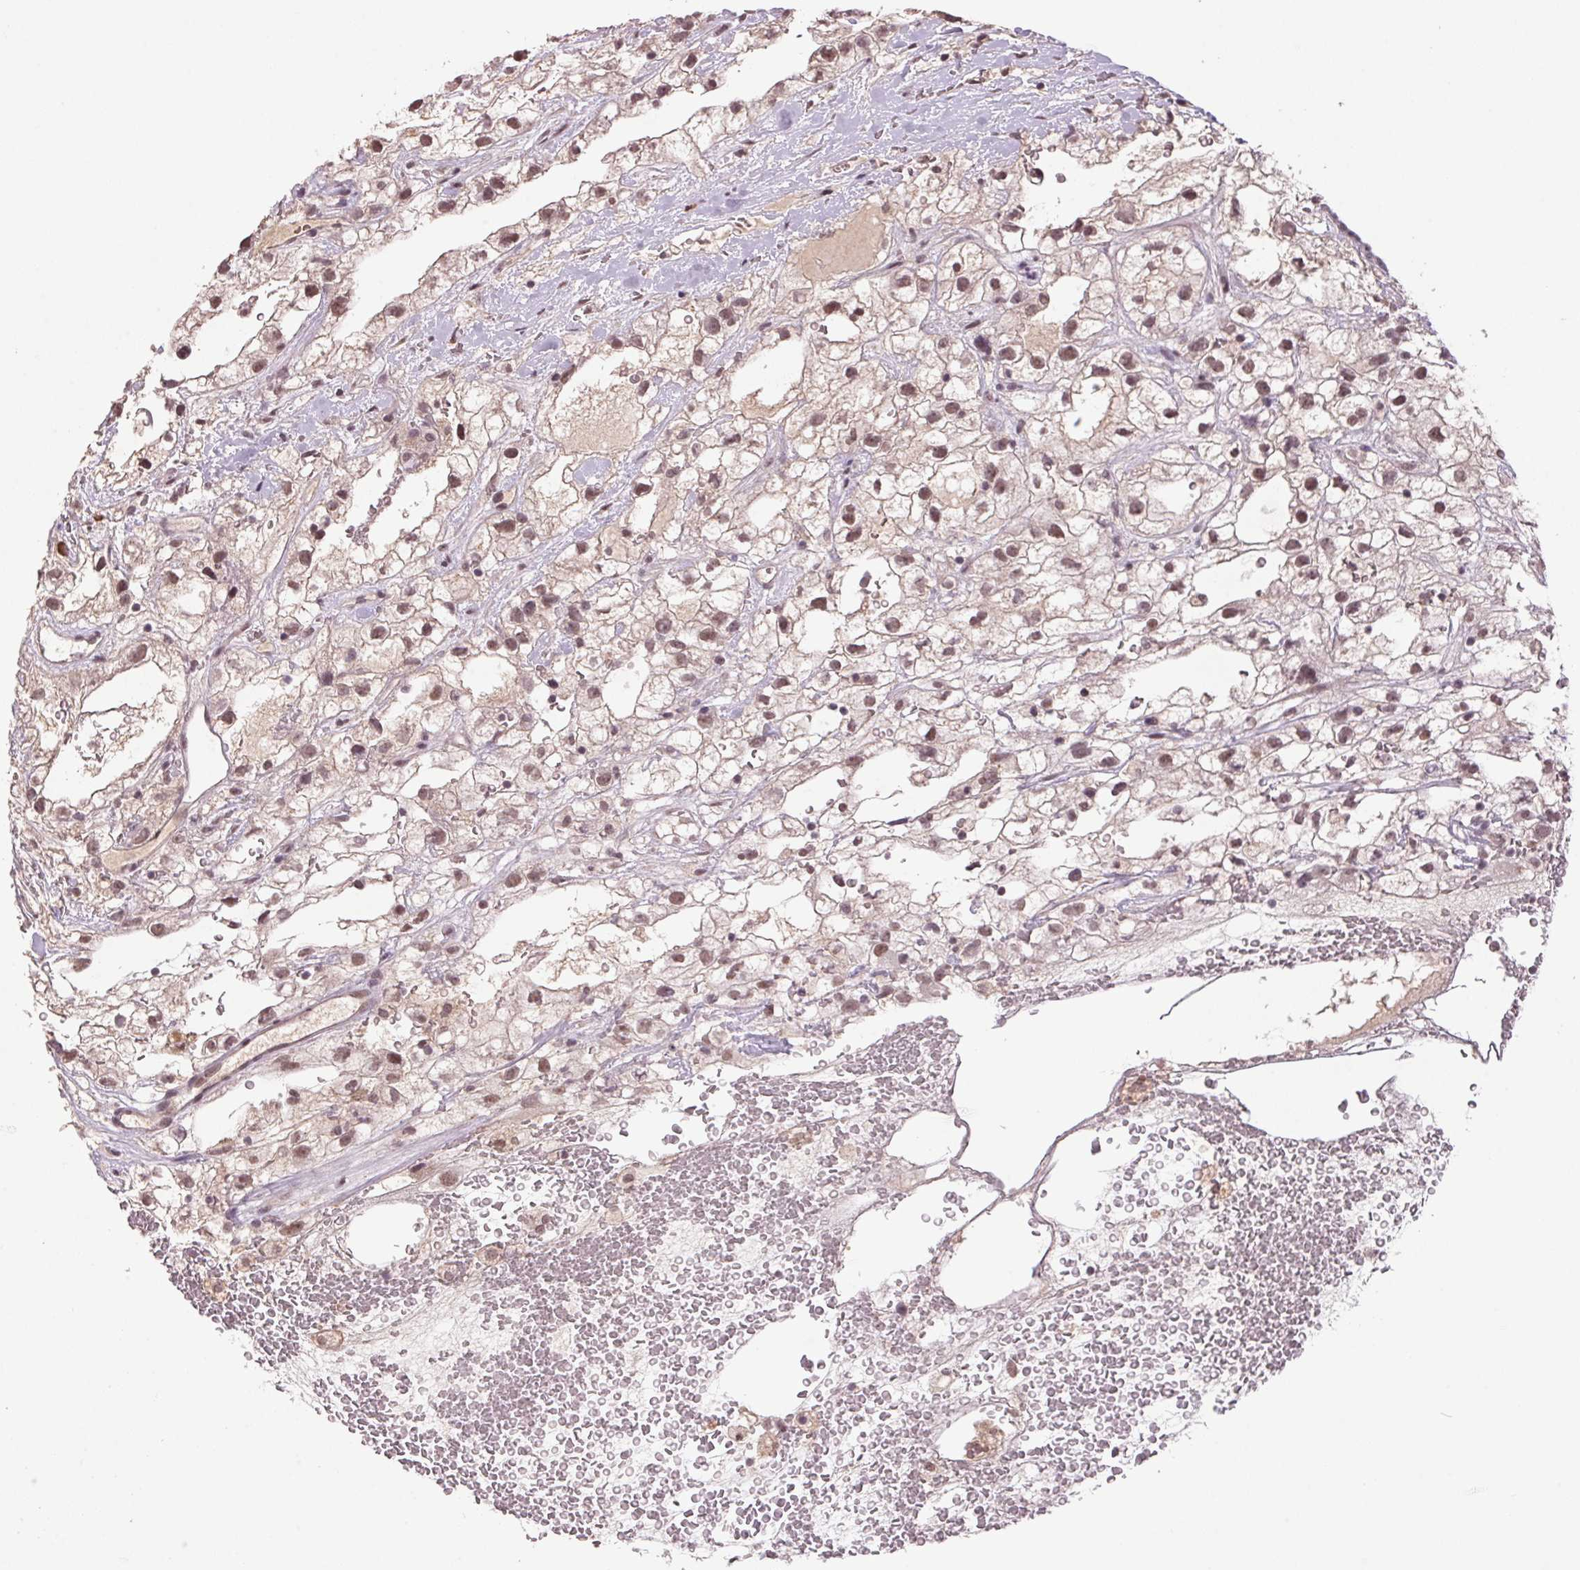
{"staining": {"intensity": "moderate", "quantity": ">75%", "location": "nuclear"}, "tissue": "renal cancer", "cell_type": "Tumor cells", "image_type": "cancer", "snomed": [{"axis": "morphology", "description": "Adenocarcinoma, NOS"}, {"axis": "topography", "description": "Kidney"}], "caption": "Renal cancer (adenocarcinoma) tissue reveals moderate nuclear staining in approximately >75% of tumor cells", "gene": "ZBTB4", "patient": {"sex": "male", "age": 59}}